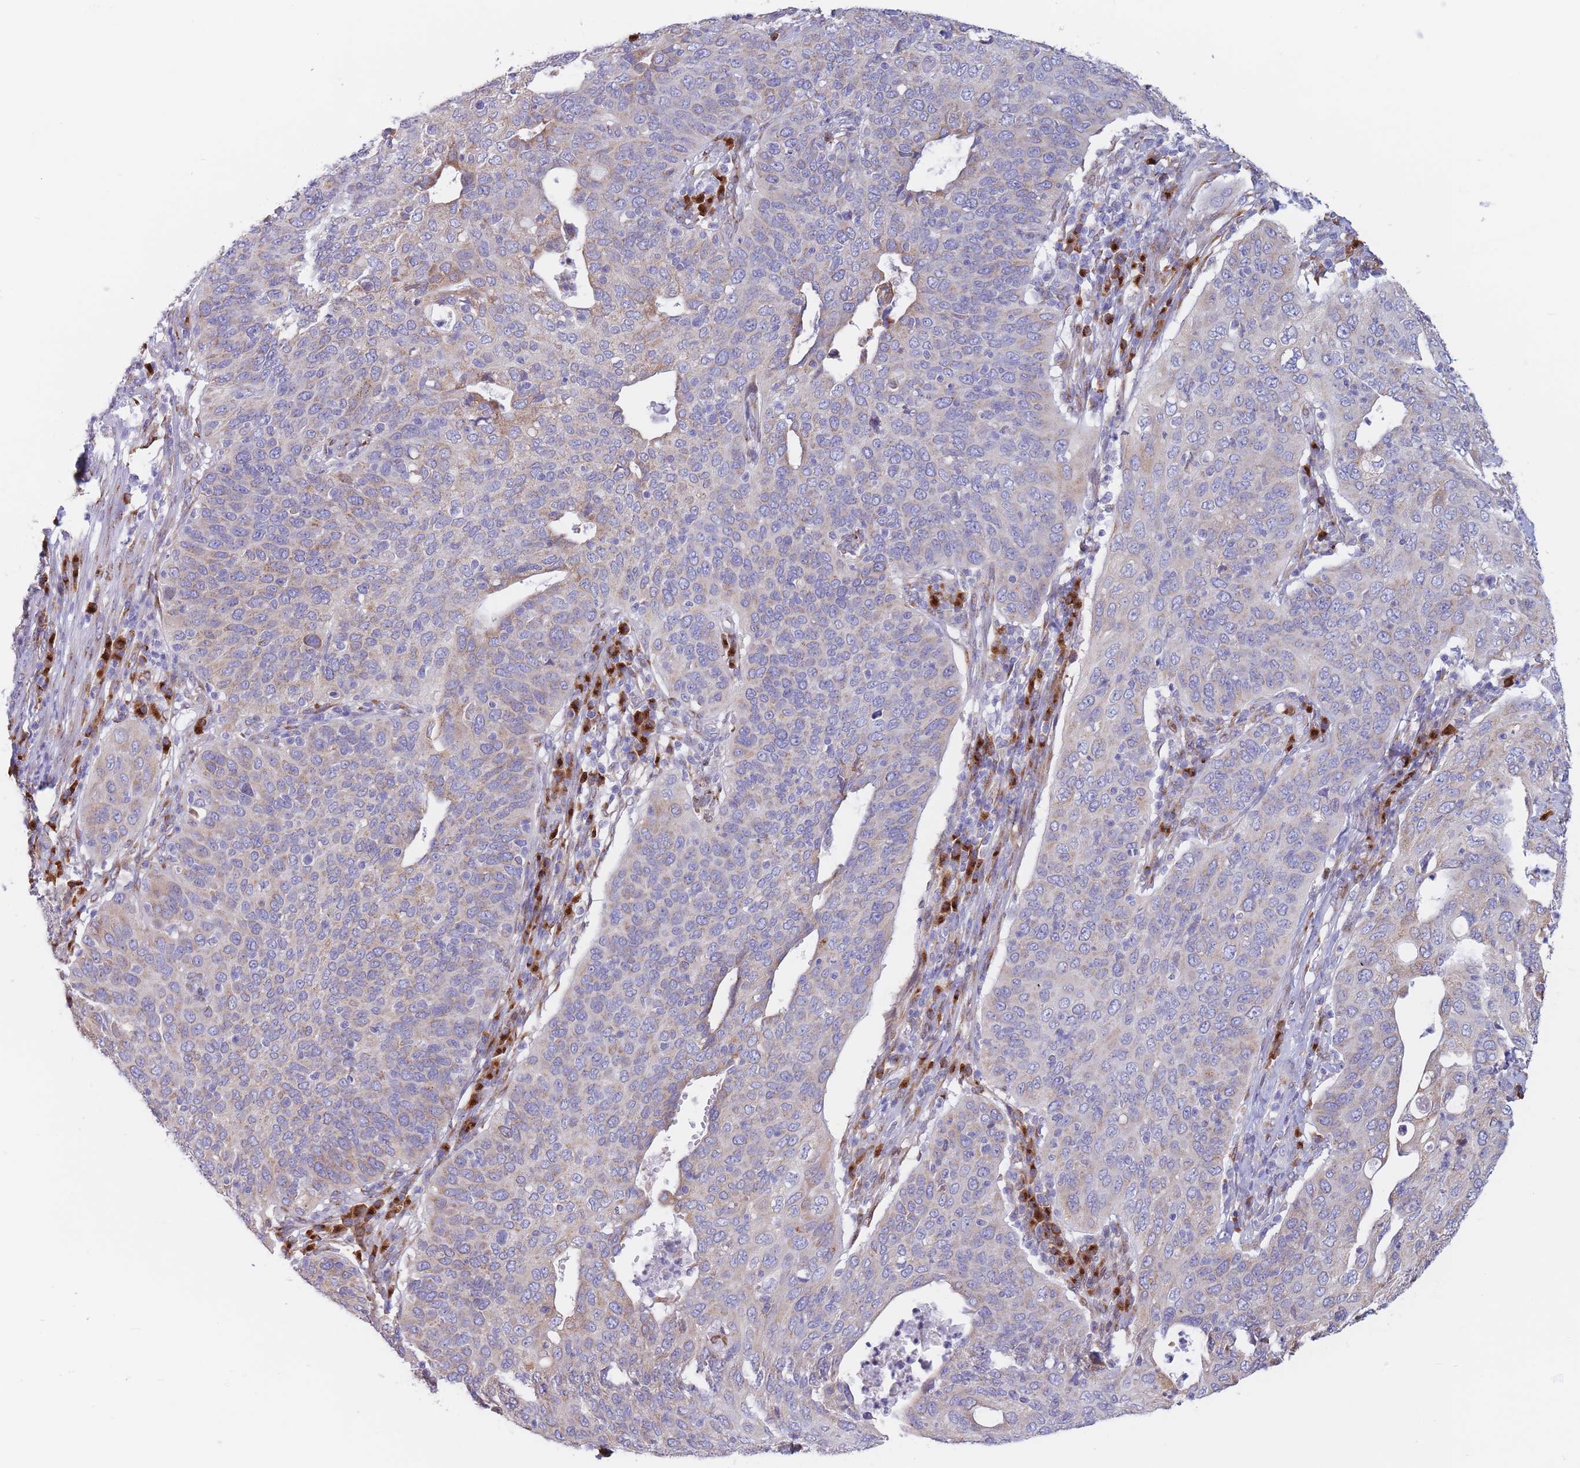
{"staining": {"intensity": "weak", "quantity": "<25%", "location": "cytoplasmic/membranous"}, "tissue": "cervical cancer", "cell_type": "Tumor cells", "image_type": "cancer", "snomed": [{"axis": "morphology", "description": "Squamous cell carcinoma, NOS"}, {"axis": "topography", "description": "Cervix"}], "caption": "Tumor cells are negative for protein expression in human cervical squamous cell carcinoma. (DAB (3,3'-diaminobenzidine) immunohistochemistry with hematoxylin counter stain).", "gene": "MRPL30", "patient": {"sex": "female", "age": 36}}